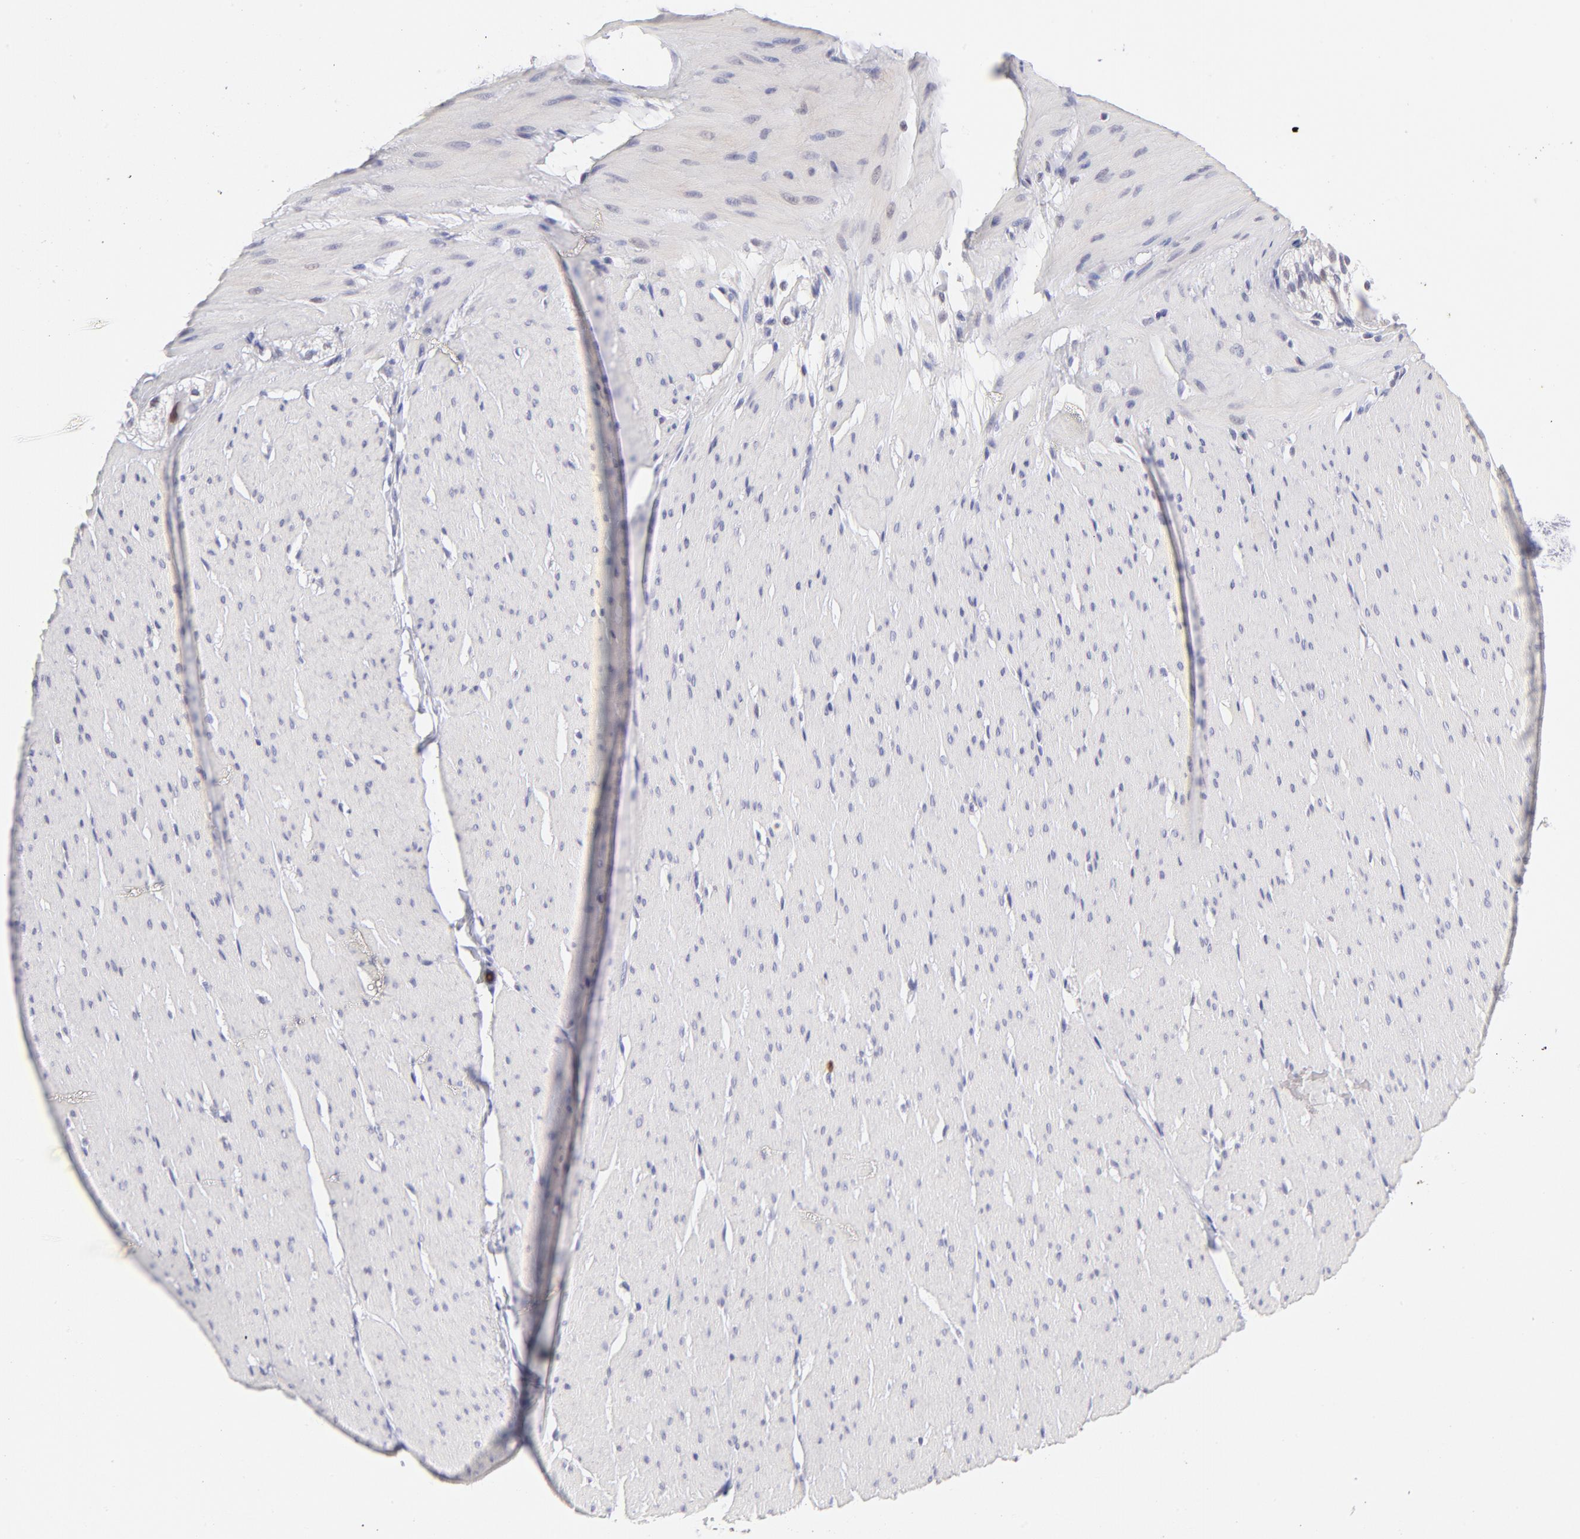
{"staining": {"intensity": "negative", "quantity": "none", "location": "none"}, "tissue": "smooth muscle", "cell_type": "Smooth muscle cells", "image_type": "normal", "snomed": [{"axis": "morphology", "description": "Normal tissue, NOS"}, {"axis": "topography", "description": "Smooth muscle"}, {"axis": "topography", "description": "Colon"}], "caption": "Smooth muscle cells are negative for brown protein staining in unremarkable smooth muscle.", "gene": "LTB4R", "patient": {"sex": "male", "age": 67}}